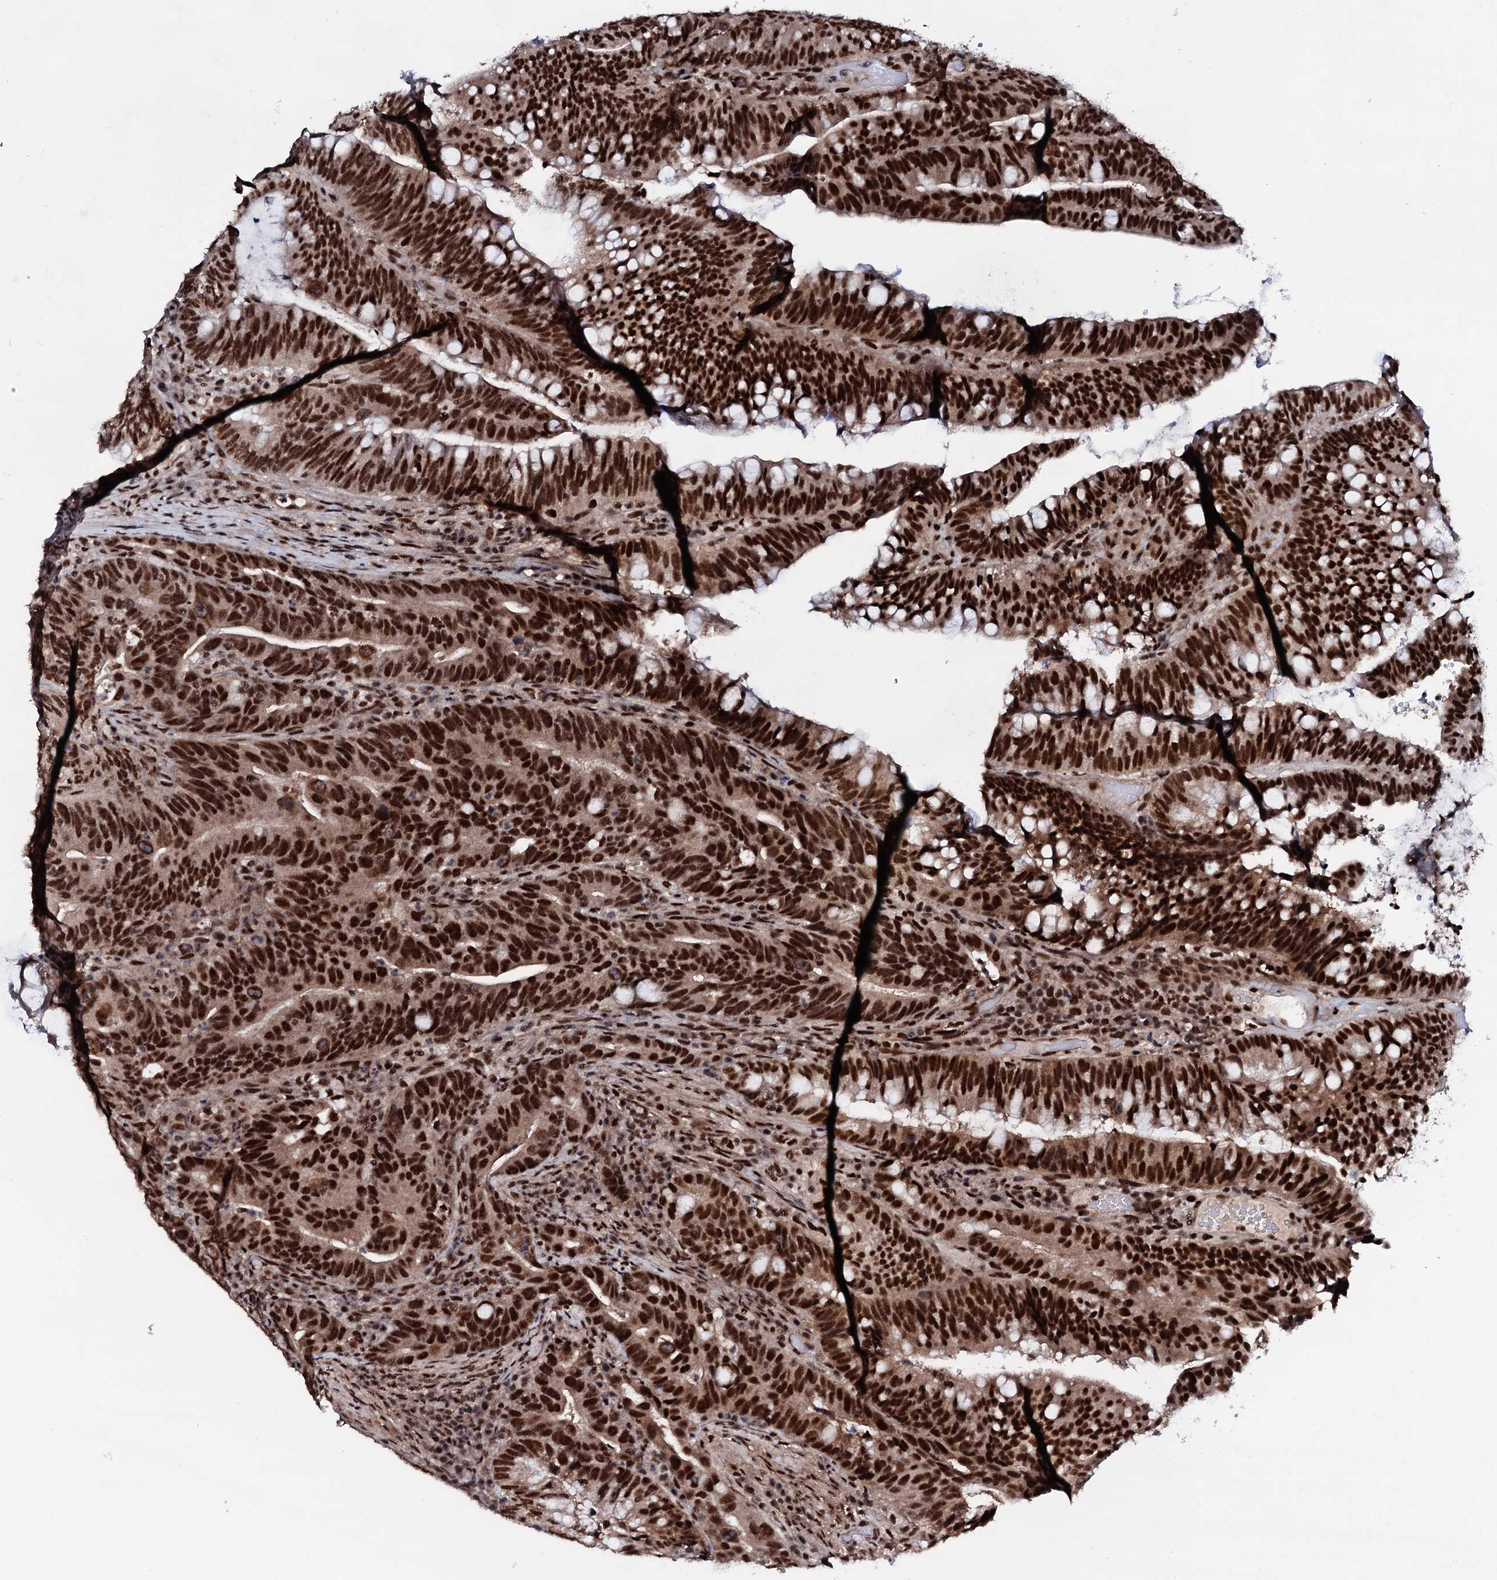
{"staining": {"intensity": "strong", "quantity": ">75%", "location": "nuclear"}, "tissue": "colorectal cancer", "cell_type": "Tumor cells", "image_type": "cancer", "snomed": [{"axis": "morphology", "description": "Adenocarcinoma, NOS"}, {"axis": "topography", "description": "Colon"}], "caption": "Colorectal adenocarcinoma stained with a brown dye demonstrates strong nuclear positive positivity in about >75% of tumor cells.", "gene": "PRPF18", "patient": {"sex": "female", "age": 66}}